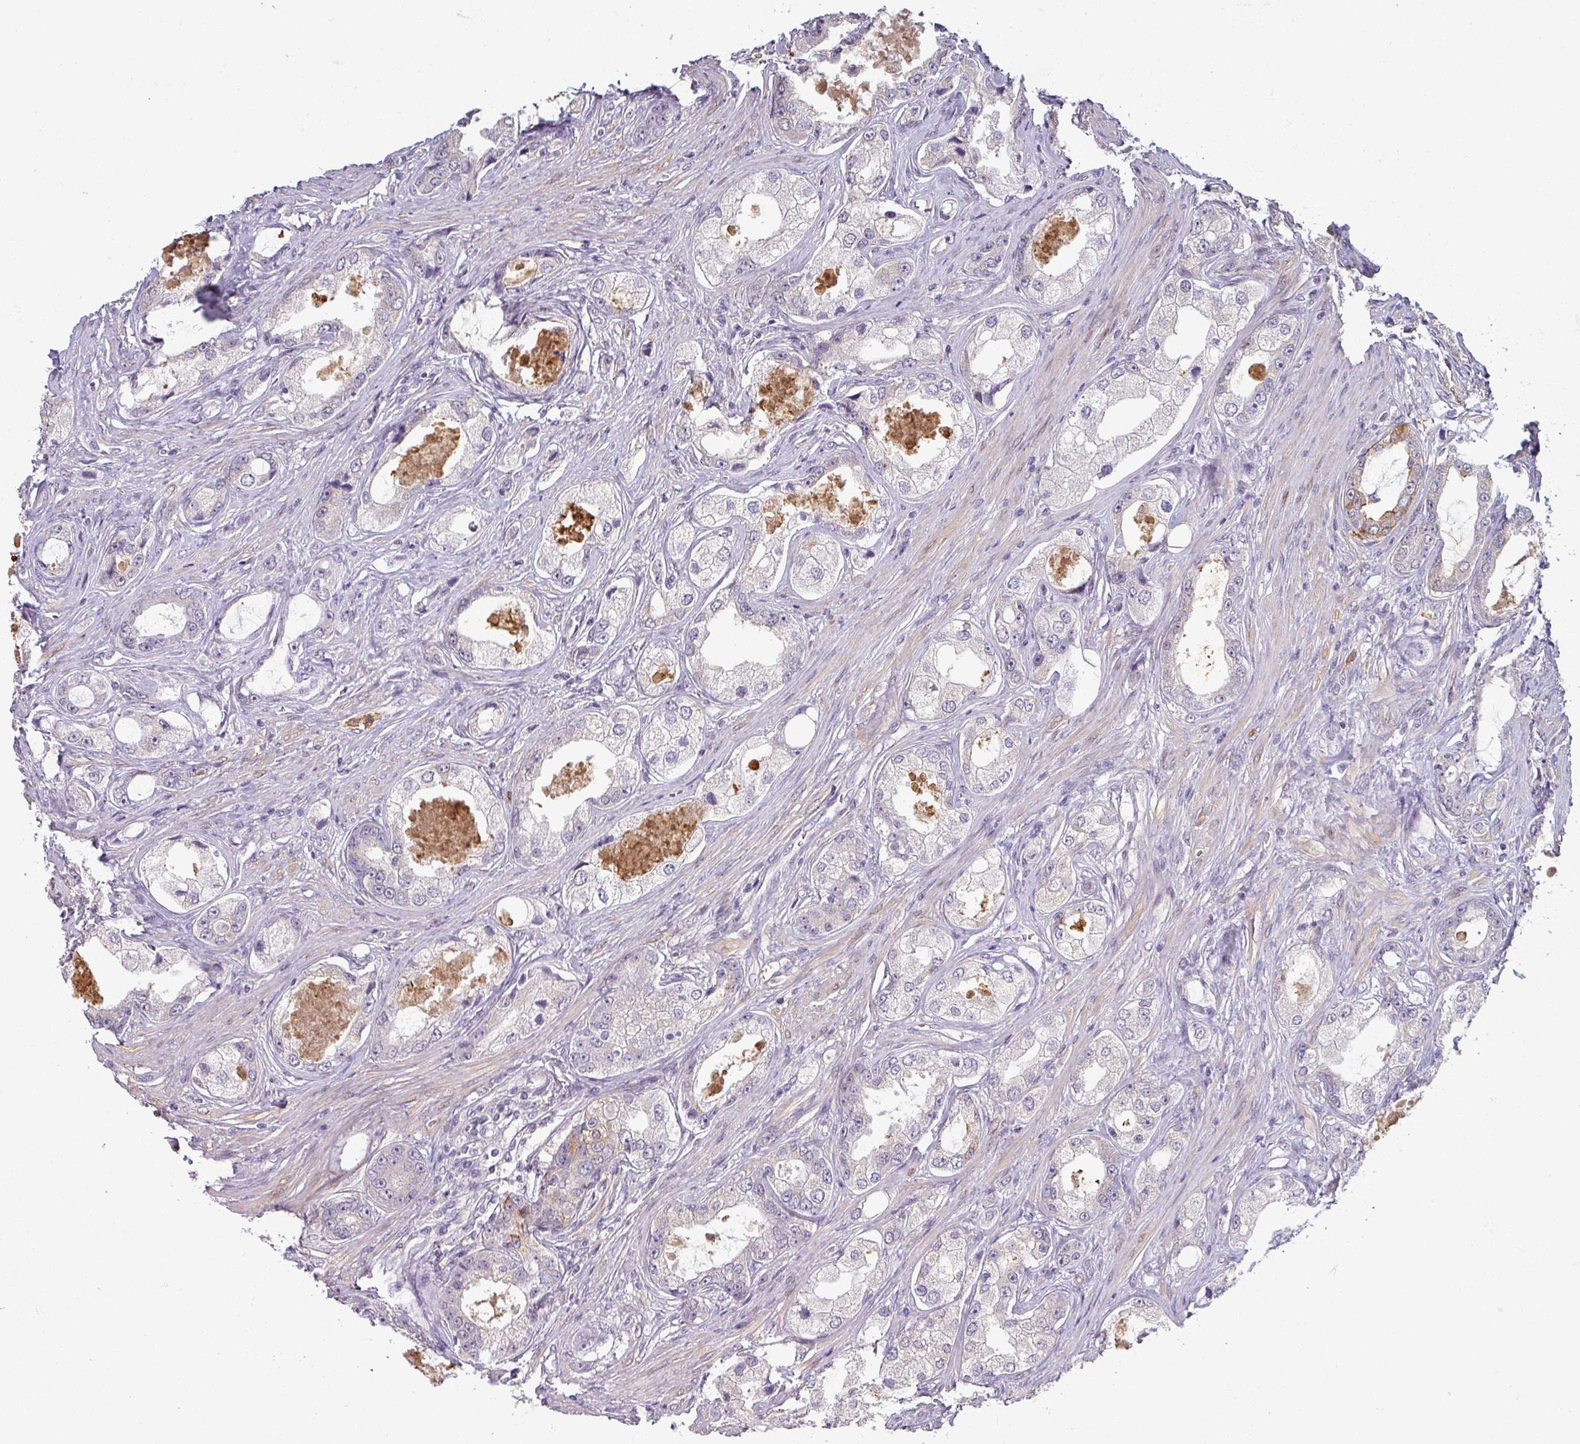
{"staining": {"intensity": "negative", "quantity": "none", "location": "none"}, "tissue": "prostate cancer", "cell_type": "Tumor cells", "image_type": "cancer", "snomed": [{"axis": "morphology", "description": "Adenocarcinoma, Low grade"}, {"axis": "topography", "description": "Prostate"}], "caption": "This is an IHC micrograph of human prostate cancer (adenocarcinoma (low-grade)). There is no expression in tumor cells.", "gene": "MAGEC3", "patient": {"sex": "male", "age": 68}}